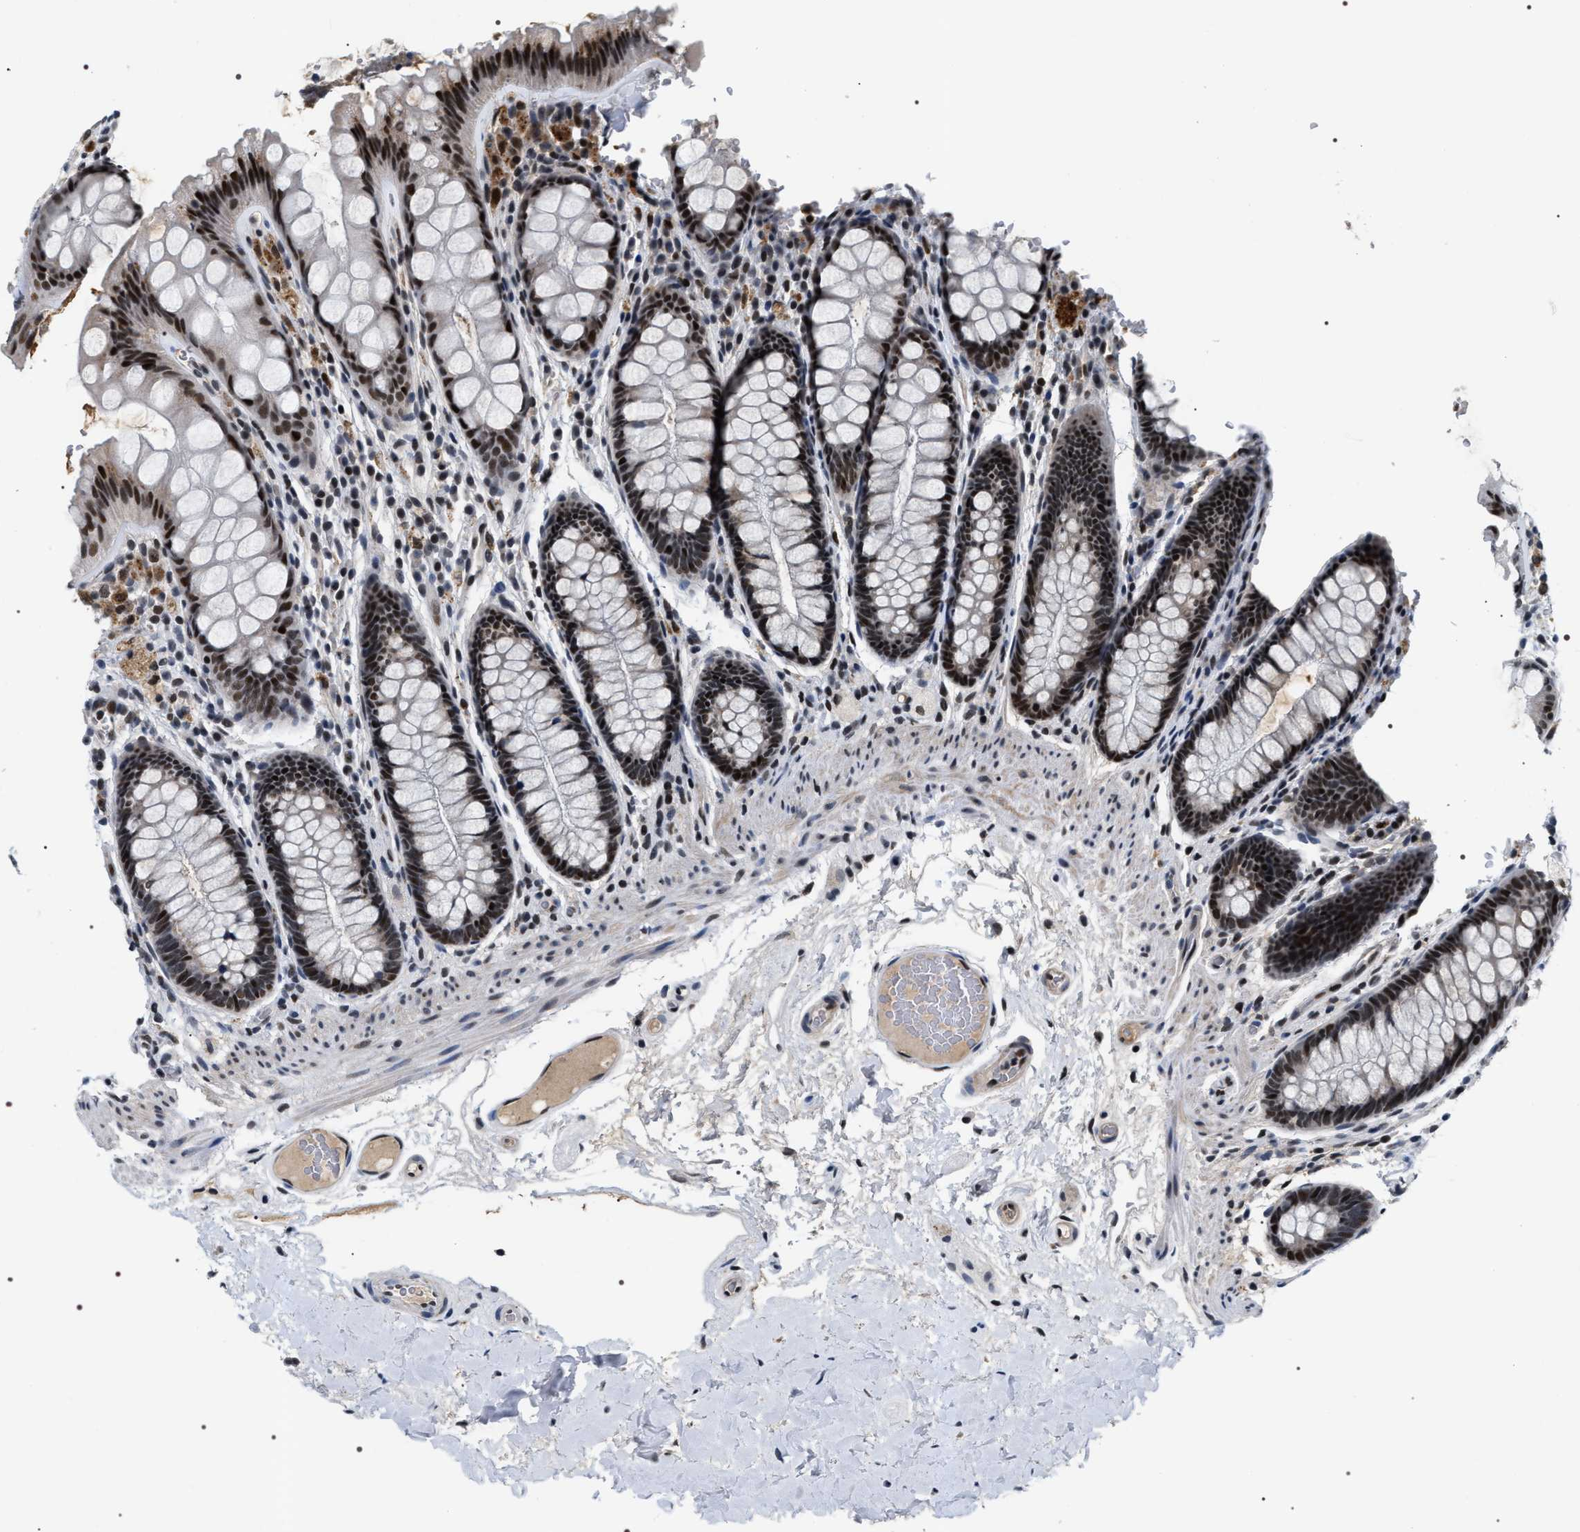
{"staining": {"intensity": "strong", "quantity": ">75%", "location": "nuclear"}, "tissue": "colon", "cell_type": "Endothelial cells", "image_type": "normal", "snomed": [{"axis": "morphology", "description": "Normal tissue, NOS"}, {"axis": "topography", "description": "Colon"}], "caption": "A high-resolution histopathology image shows IHC staining of unremarkable colon, which displays strong nuclear positivity in approximately >75% of endothelial cells. Nuclei are stained in blue.", "gene": "C7orf25", "patient": {"sex": "female", "age": 56}}